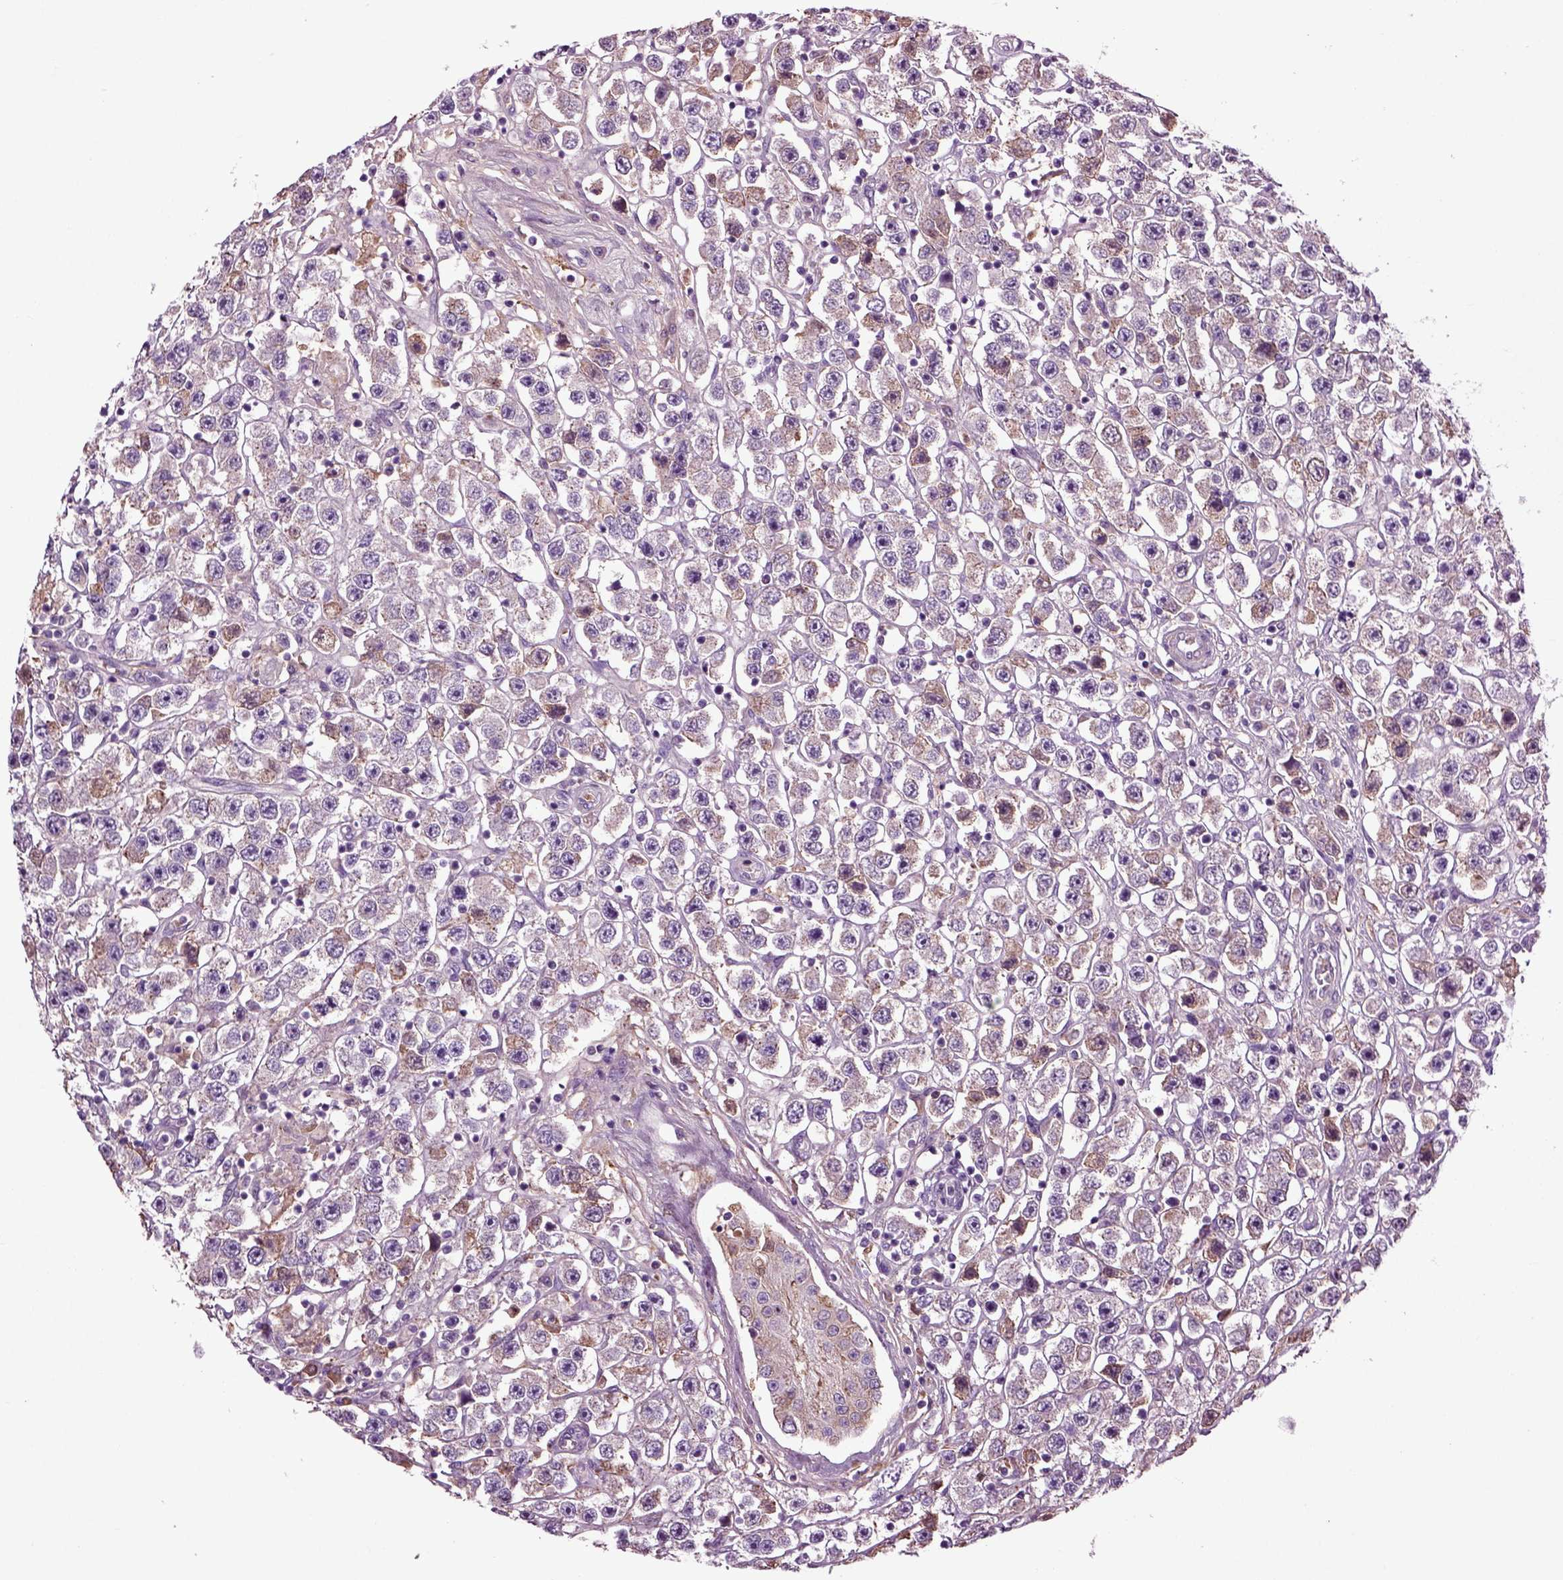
{"staining": {"intensity": "weak", "quantity": "25%-75%", "location": "cytoplasmic/membranous"}, "tissue": "testis cancer", "cell_type": "Tumor cells", "image_type": "cancer", "snomed": [{"axis": "morphology", "description": "Seminoma, NOS"}, {"axis": "topography", "description": "Testis"}], "caption": "Immunohistochemical staining of testis seminoma reveals low levels of weak cytoplasmic/membranous staining in about 25%-75% of tumor cells.", "gene": "SPON1", "patient": {"sex": "male", "age": 45}}